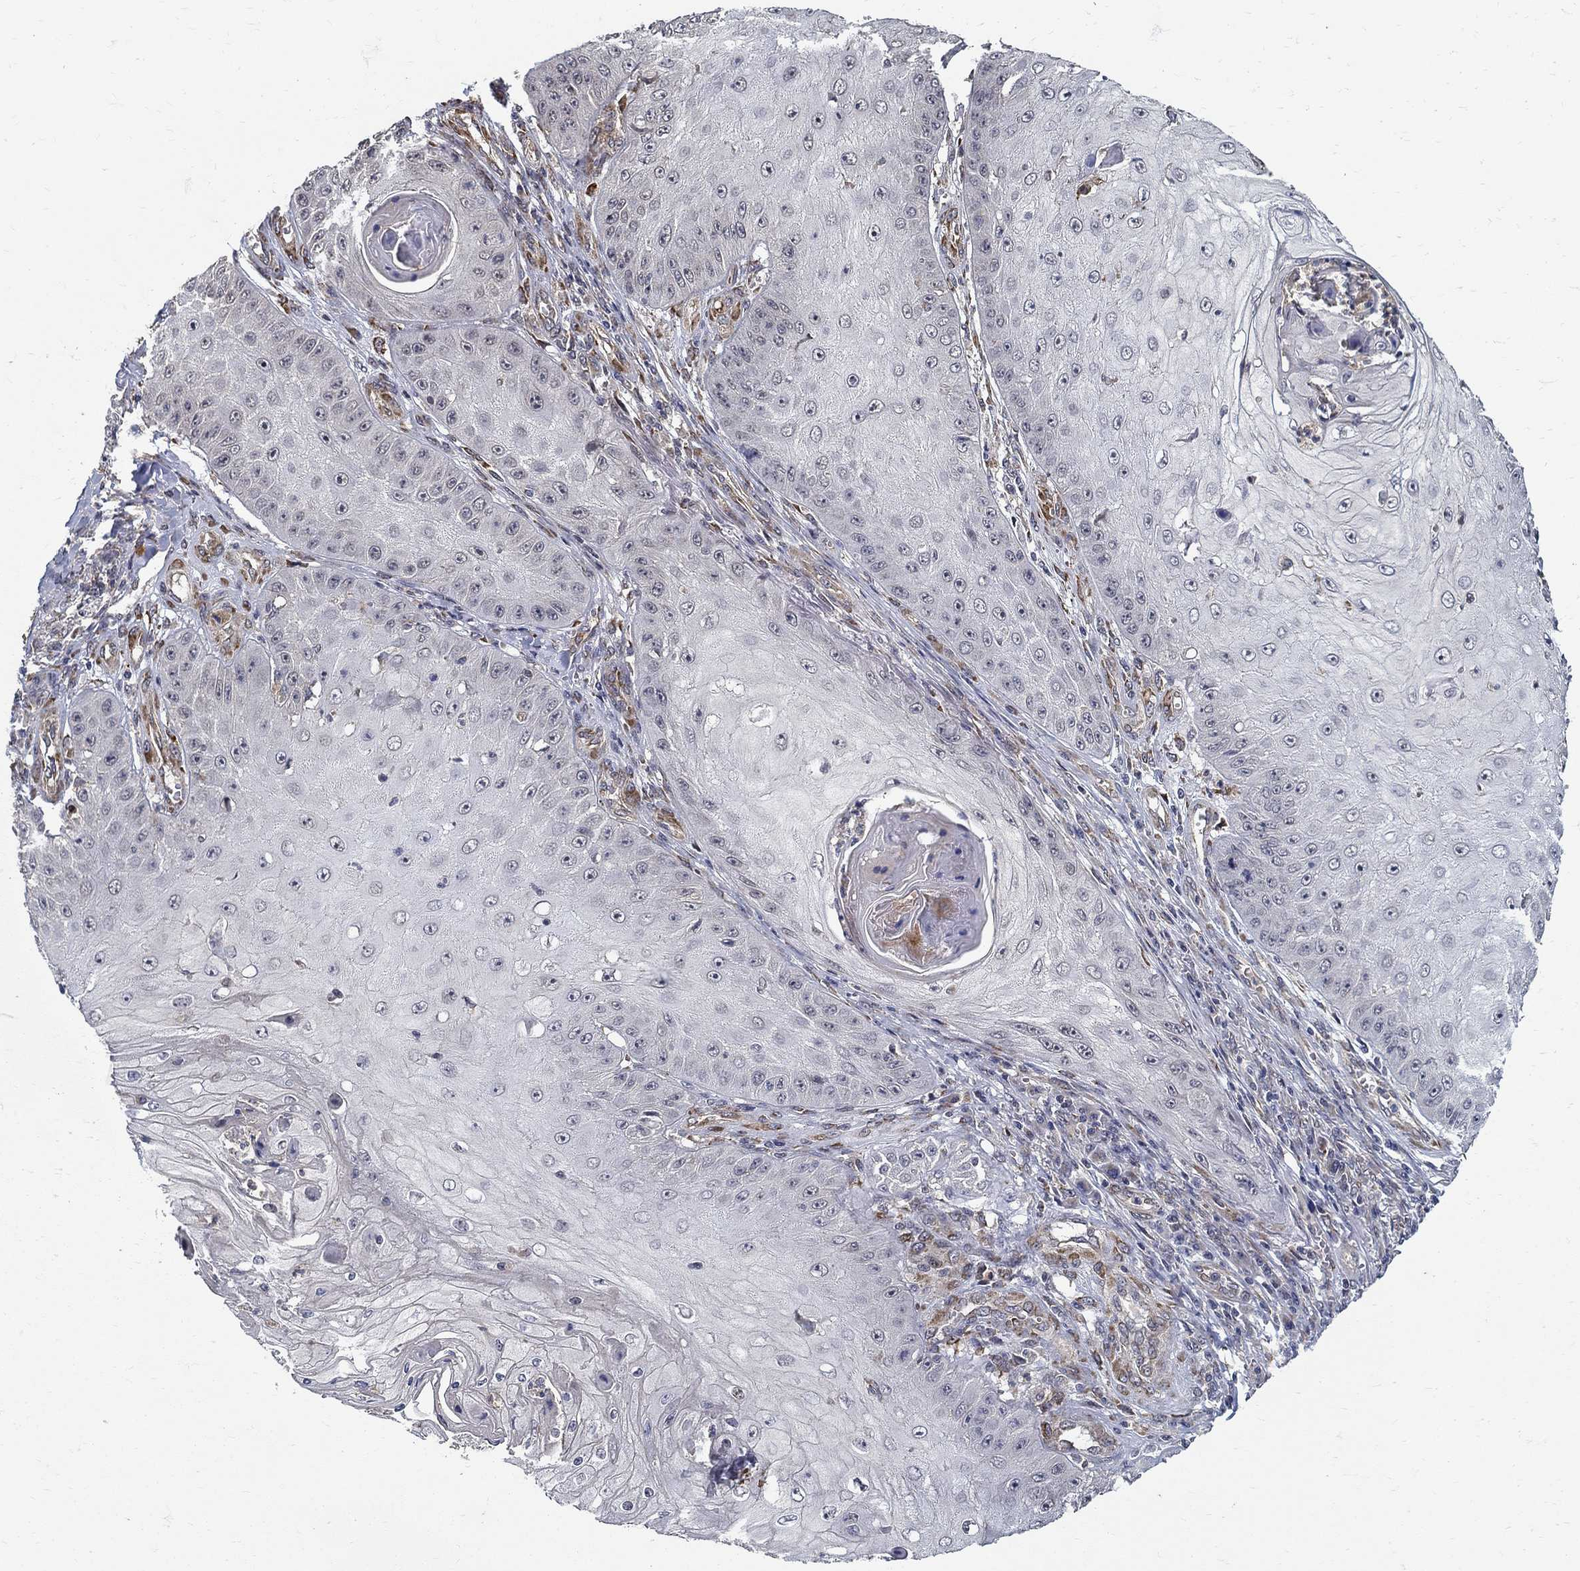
{"staining": {"intensity": "negative", "quantity": "none", "location": "none"}, "tissue": "skin cancer", "cell_type": "Tumor cells", "image_type": "cancer", "snomed": [{"axis": "morphology", "description": "Squamous cell carcinoma, NOS"}, {"axis": "topography", "description": "Skin"}], "caption": "This is an immunohistochemistry (IHC) image of skin cancer (squamous cell carcinoma). There is no expression in tumor cells.", "gene": "ZNF594", "patient": {"sex": "male", "age": 70}}